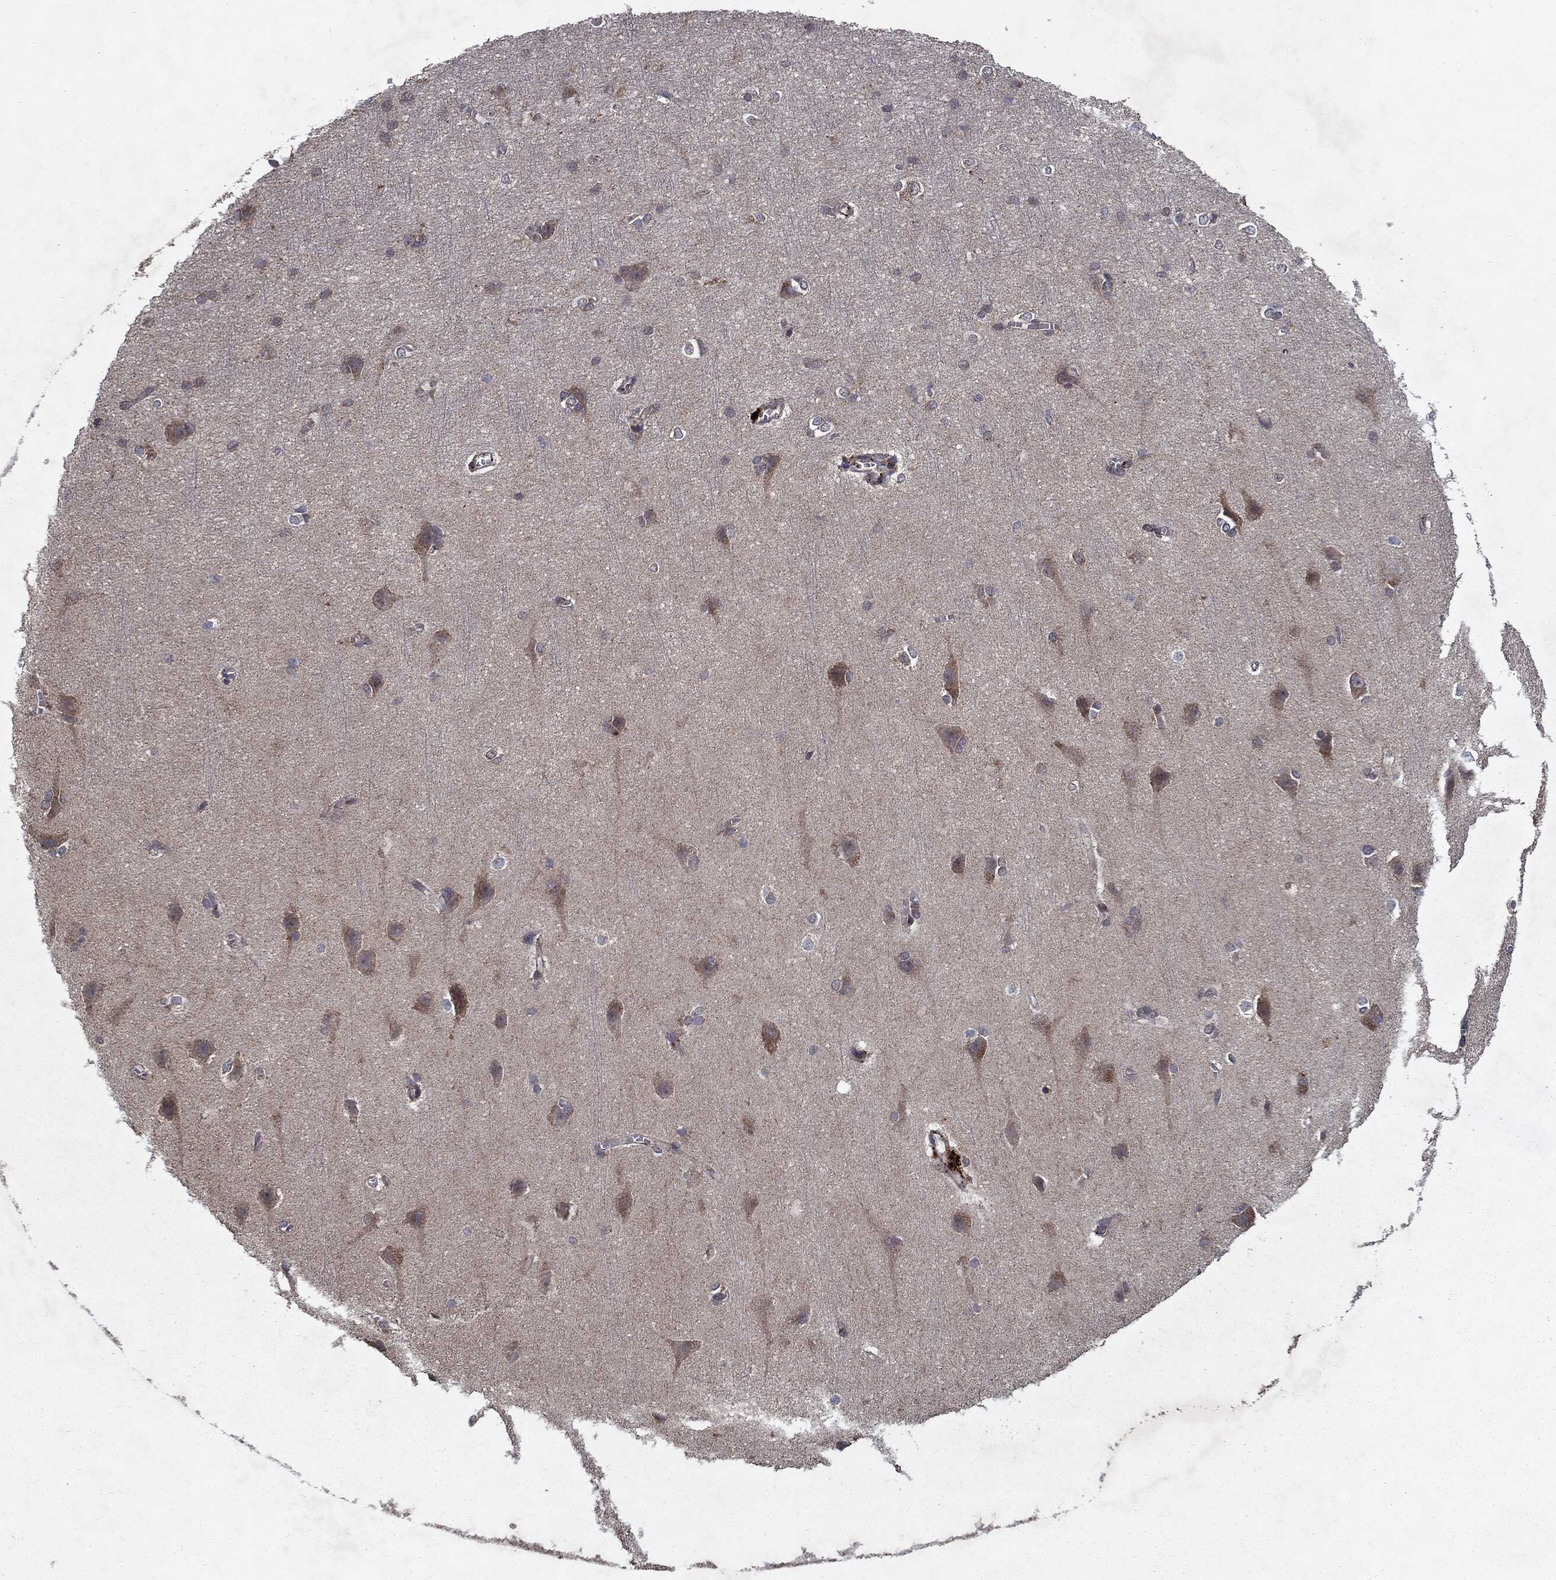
{"staining": {"intensity": "negative", "quantity": "none", "location": "none"}, "tissue": "cerebral cortex", "cell_type": "Endothelial cells", "image_type": "normal", "snomed": [{"axis": "morphology", "description": "Normal tissue, NOS"}, {"axis": "topography", "description": "Cerebral cortex"}], "caption": "Endothelial cells are negative for protein expression in benign human cerebral cortex. (DAB (3,3'-diaminobenzidine) immunohistochemistry with hematoxylin counter stain).", "gene": "HDAC5", "patient": {"sex": "male", "age": 37}}